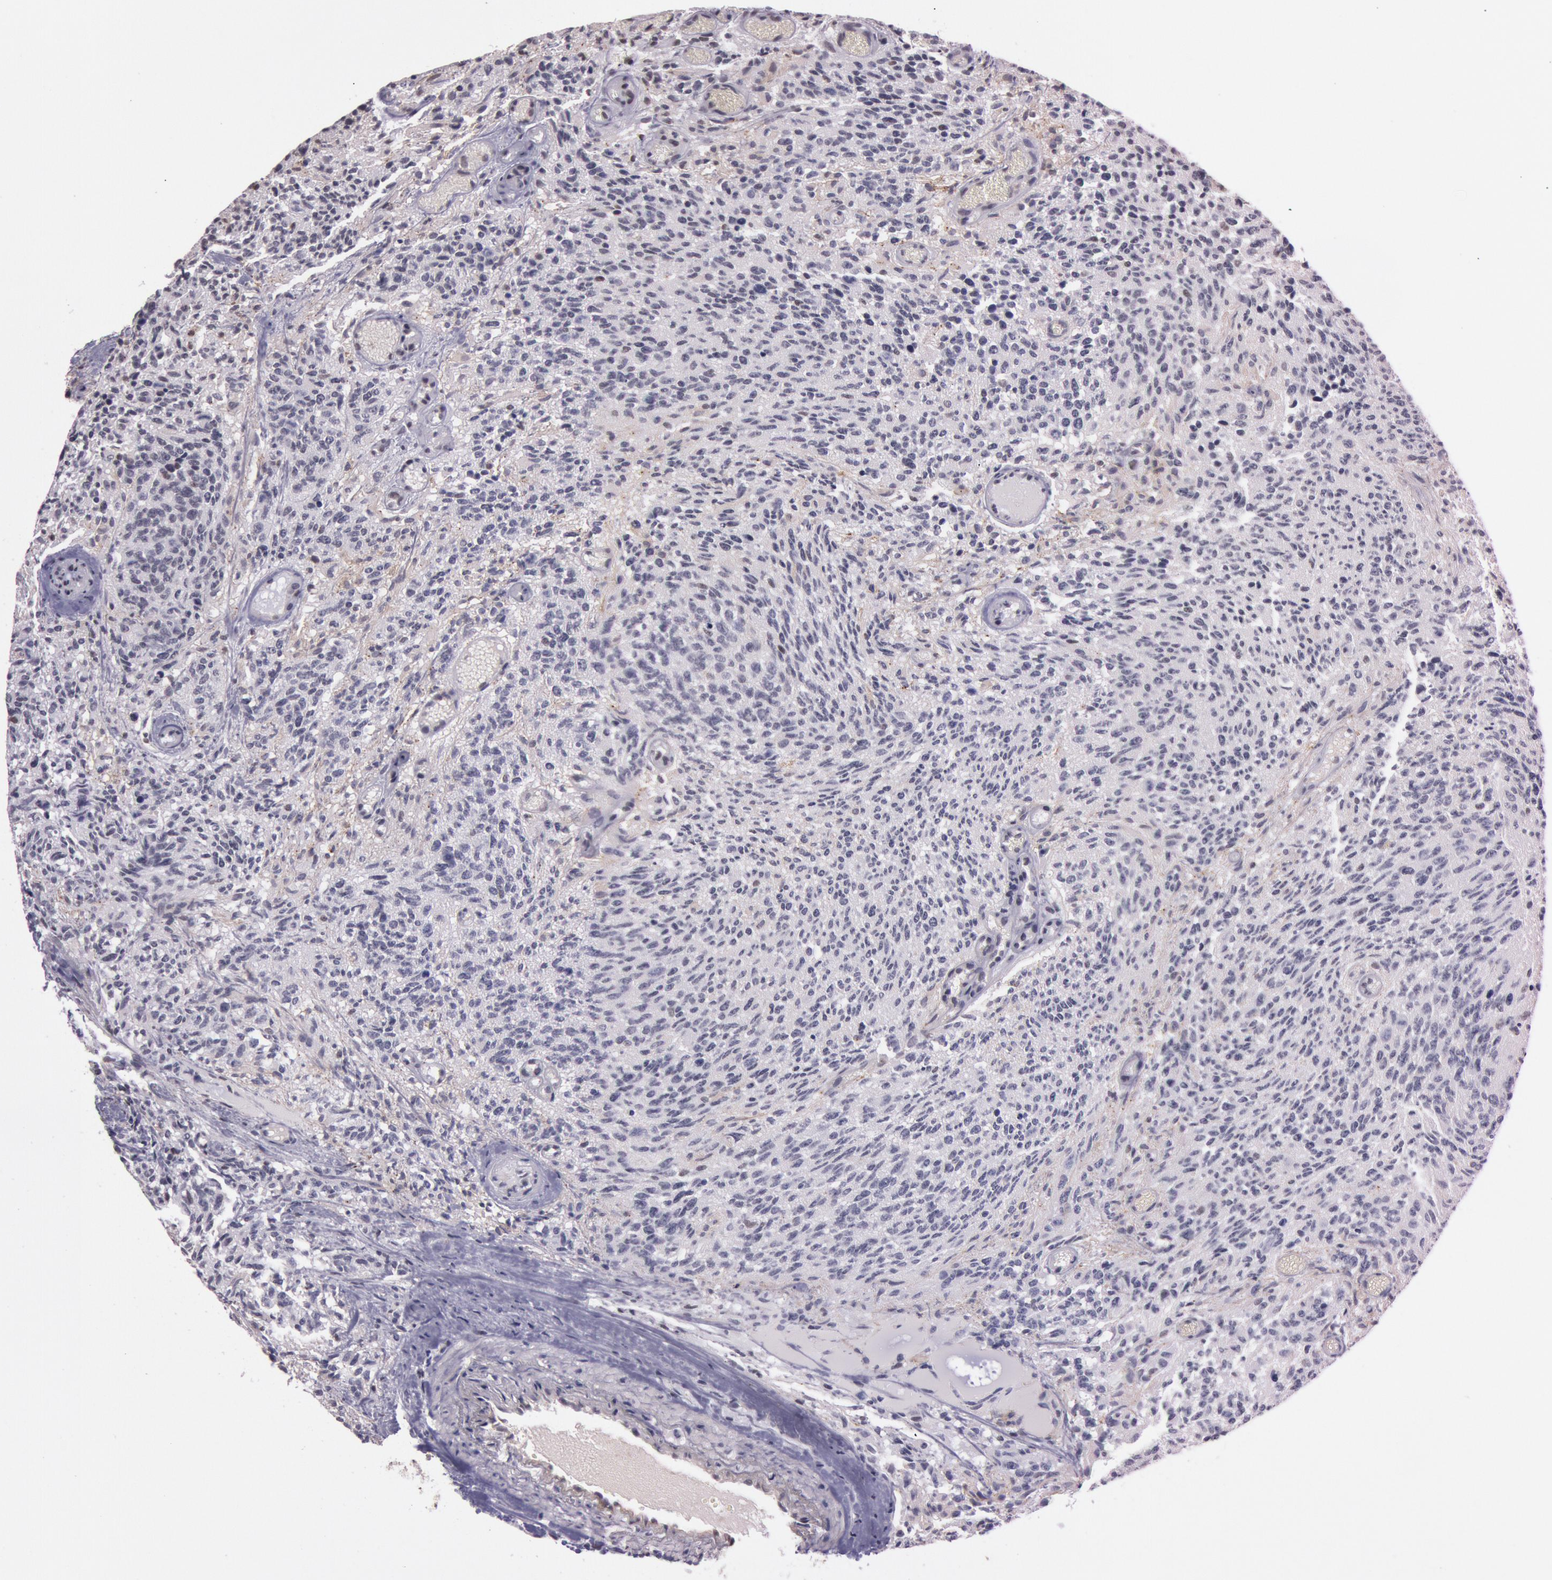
{"staining": {"intensity": "weak", "quantity": "<25%", "location": "nuclear"}, "tissue": "glioma", "cell_type": "Tumor cells", "image_type": "cancer", "snomed": [{"axis": "morphology", "description": "Glioma, malignant, High grade"}, {"axis": "topography", "description": "Brain"}], "caption": "Immunohistochemistry (IHC) micrograph of neoplastic tissue: human high-grade glioma (malignant) stained with DAB demonstrates no significant protein staining in tumor cells. (Immunohistochemistry (IHC), brightfield microscopy, high magnification).", "gene": "TASL", "patient": {"sex": "male", "age": 36}}